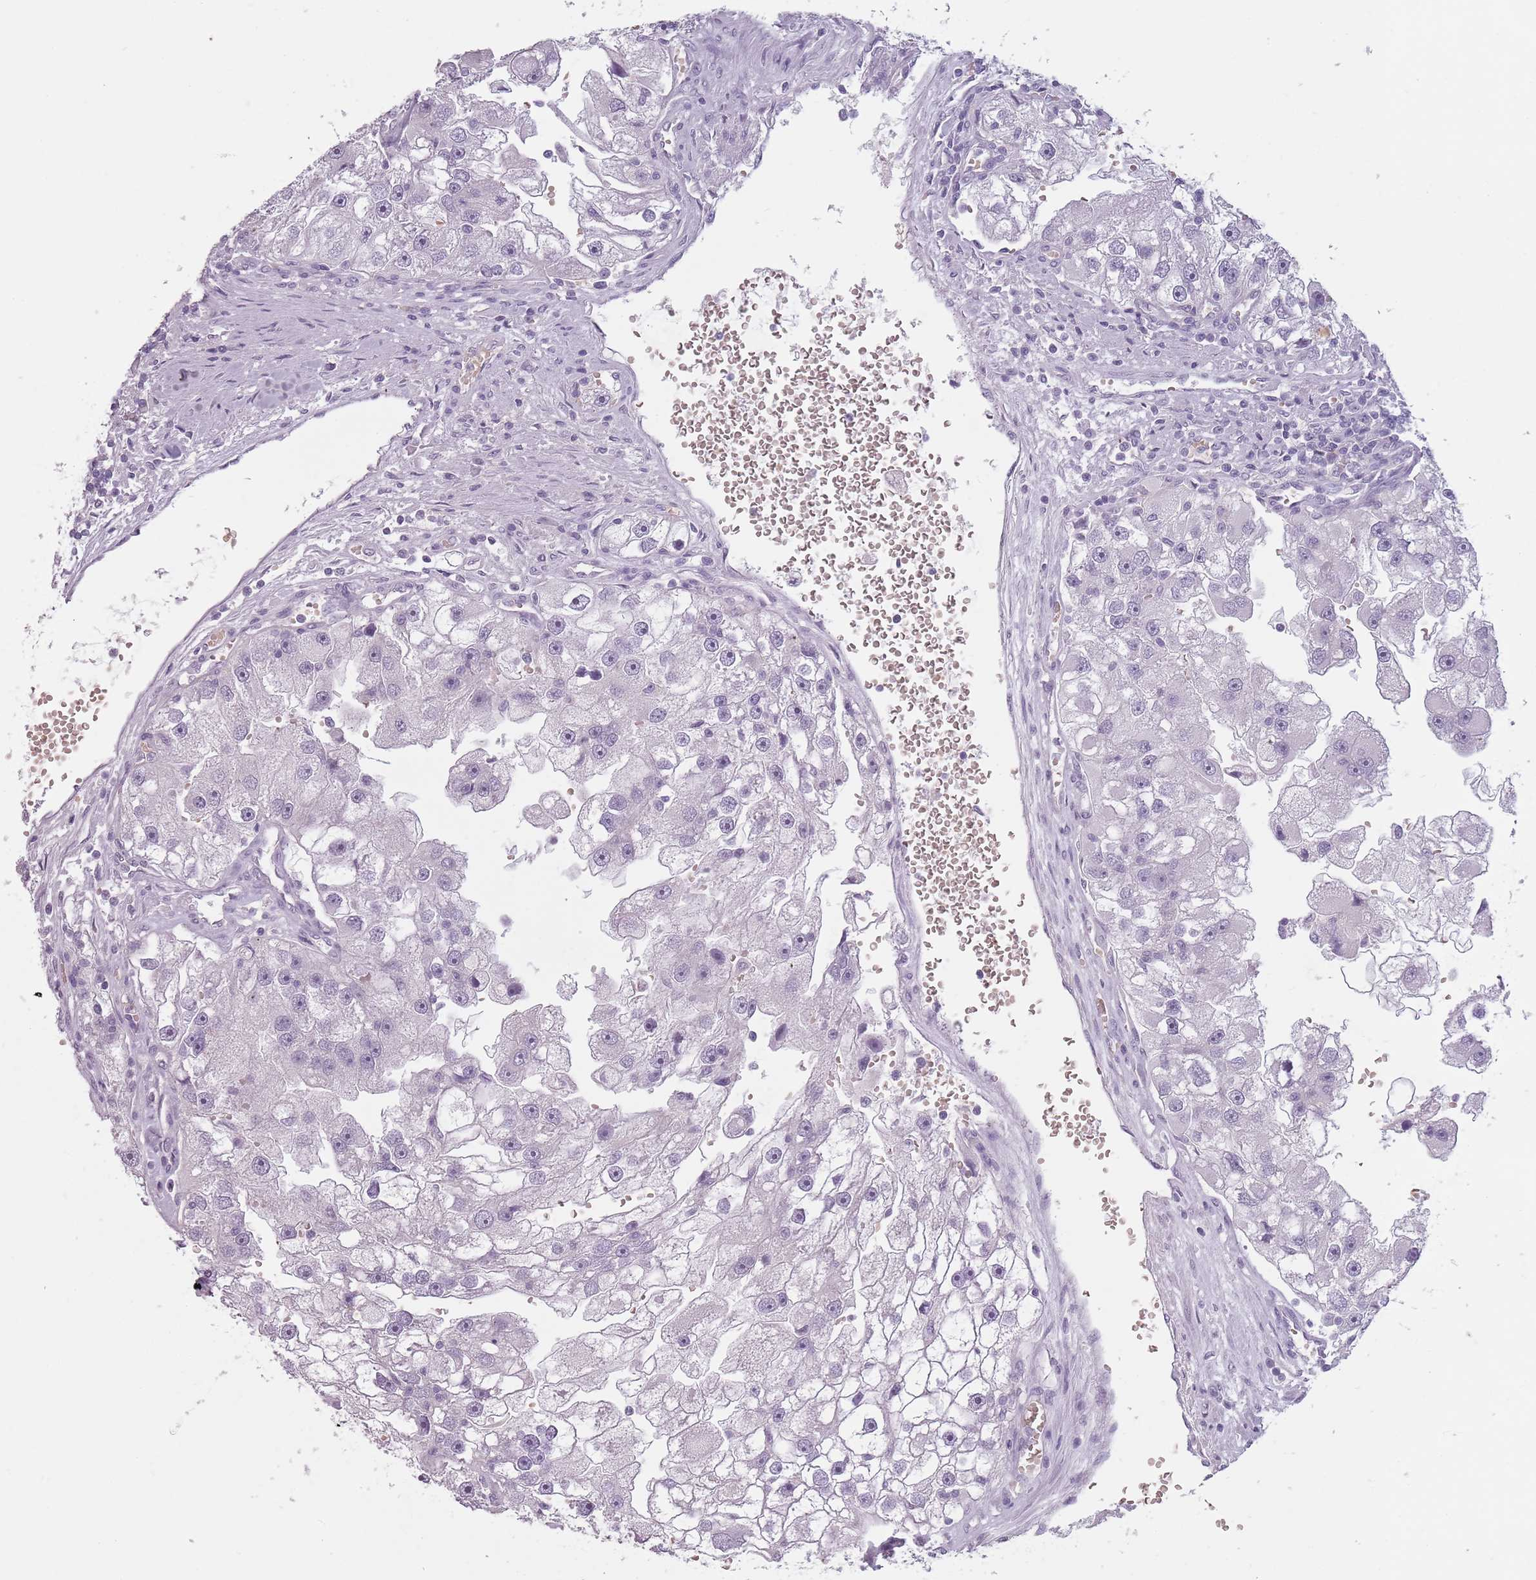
{"staining": {"intensity": "negative", "quantity": "none", "location": "none"}, "tissue": "renal cancer", "cell_type": "Tumor cells", "image_type": "cancer", "snomed": [{"axis": "morphology", "description": "Adenocarcinoma, NOS"}, {"axis": "topography", "description": "Kidney"}], "caption": "Tumor cells are negative for protein expression in human renal adenocarcinoma.", "gene": "PIEZO1", "patient": {"sex": "male", "age": 63}}